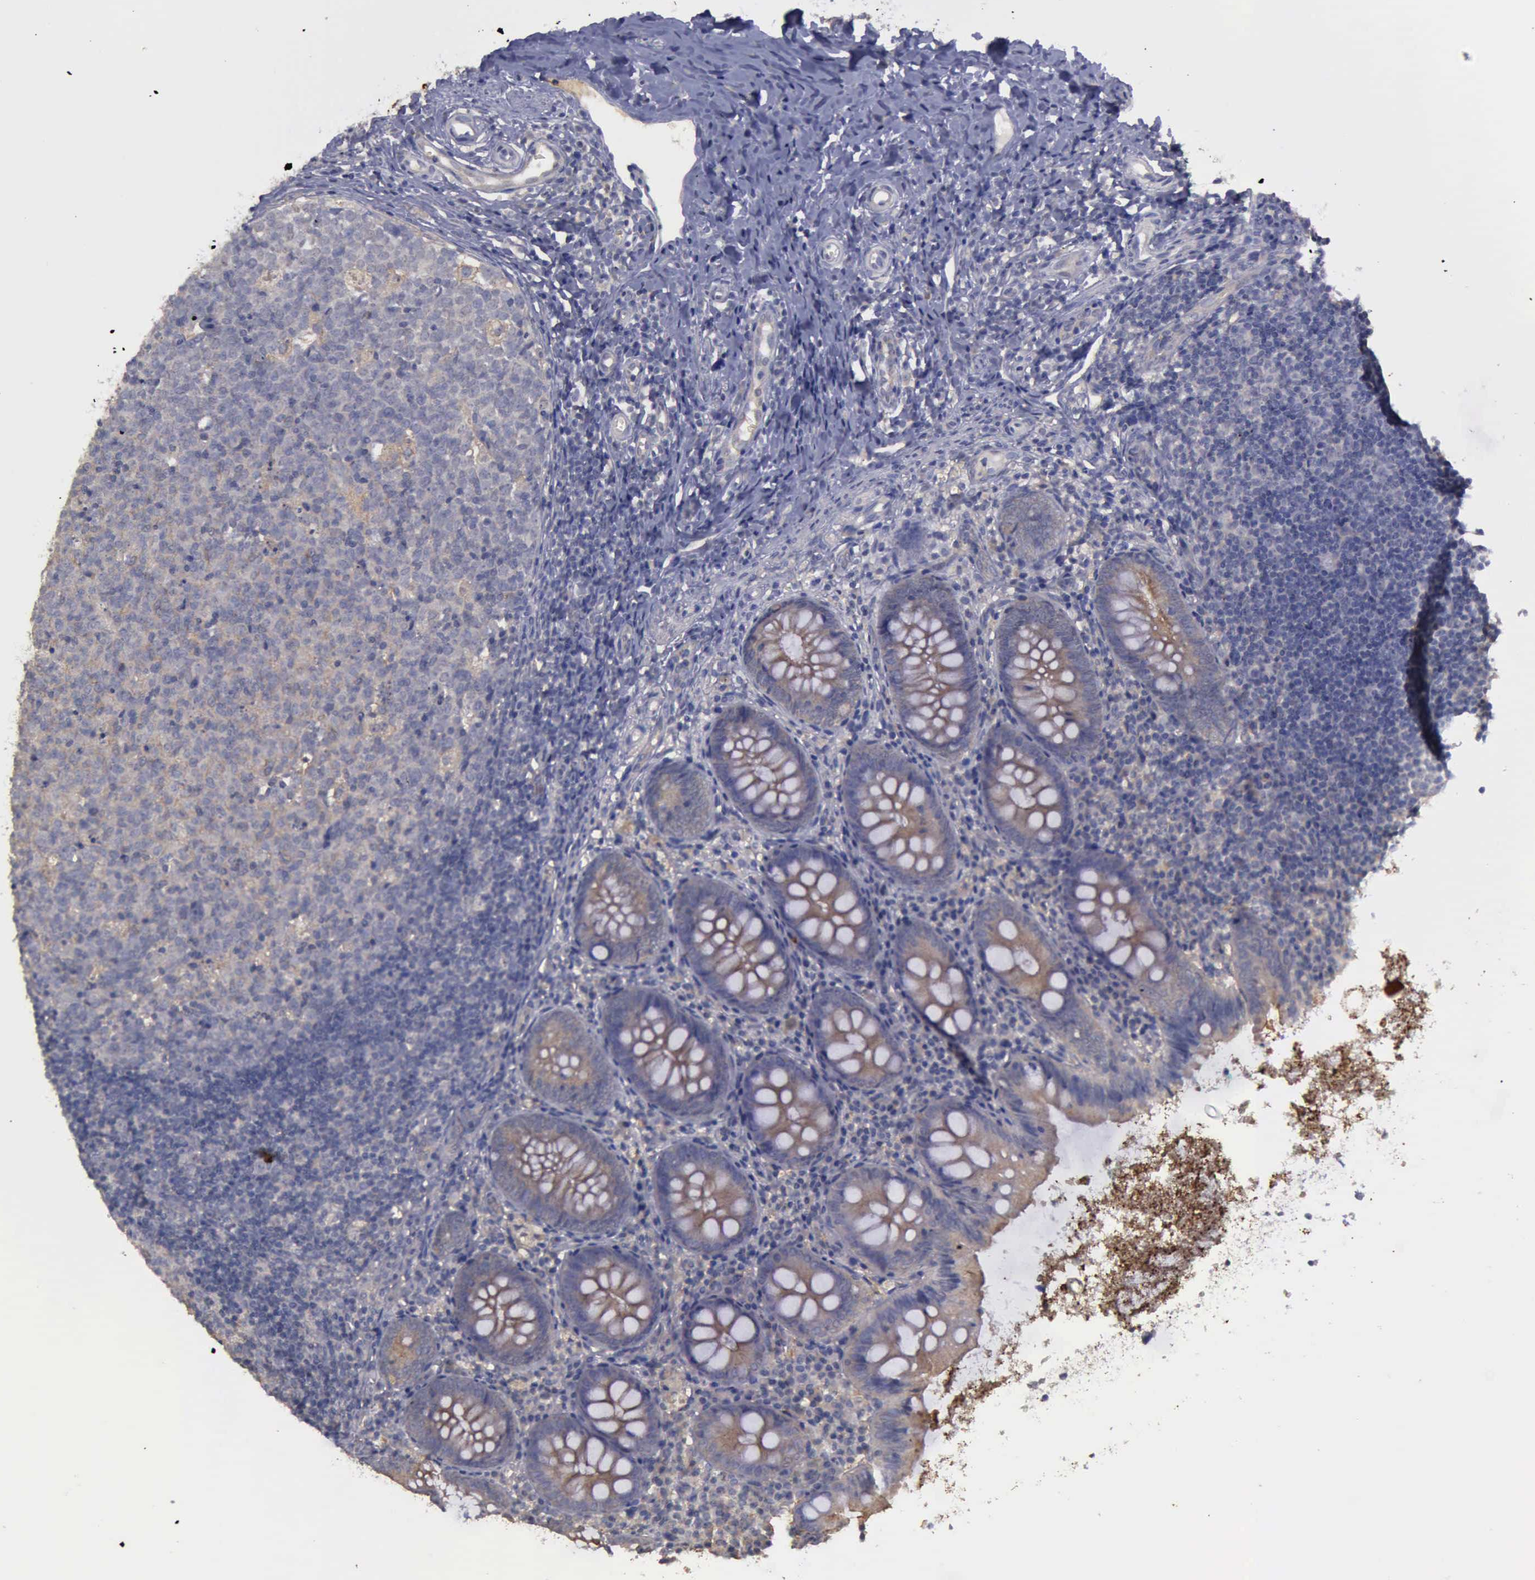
{"staining": {"intensity": "weak", "quantity": ">75%", "location": "cytoplasmic/membranous"}, "tissue": "appendix", "cell_type": "Glandular cells", "image_type": "normal", "snomed": [{"axis": "morphology", "description": "Normal tissue, NOS"}, {"axis": "topography", "description": "Appendix"}], "caption": "Immunohistochemistry image of benign appendix: human appendix stained using immunohistochemistry shows low levels of weak protein expression localized specifically in the cytoplasmic/membranous of glandular cells, appearing as a cytoplasmic/membranous brown color.", "gene": "PHKA1", "patient": {"sex": "female", "age": 9}}